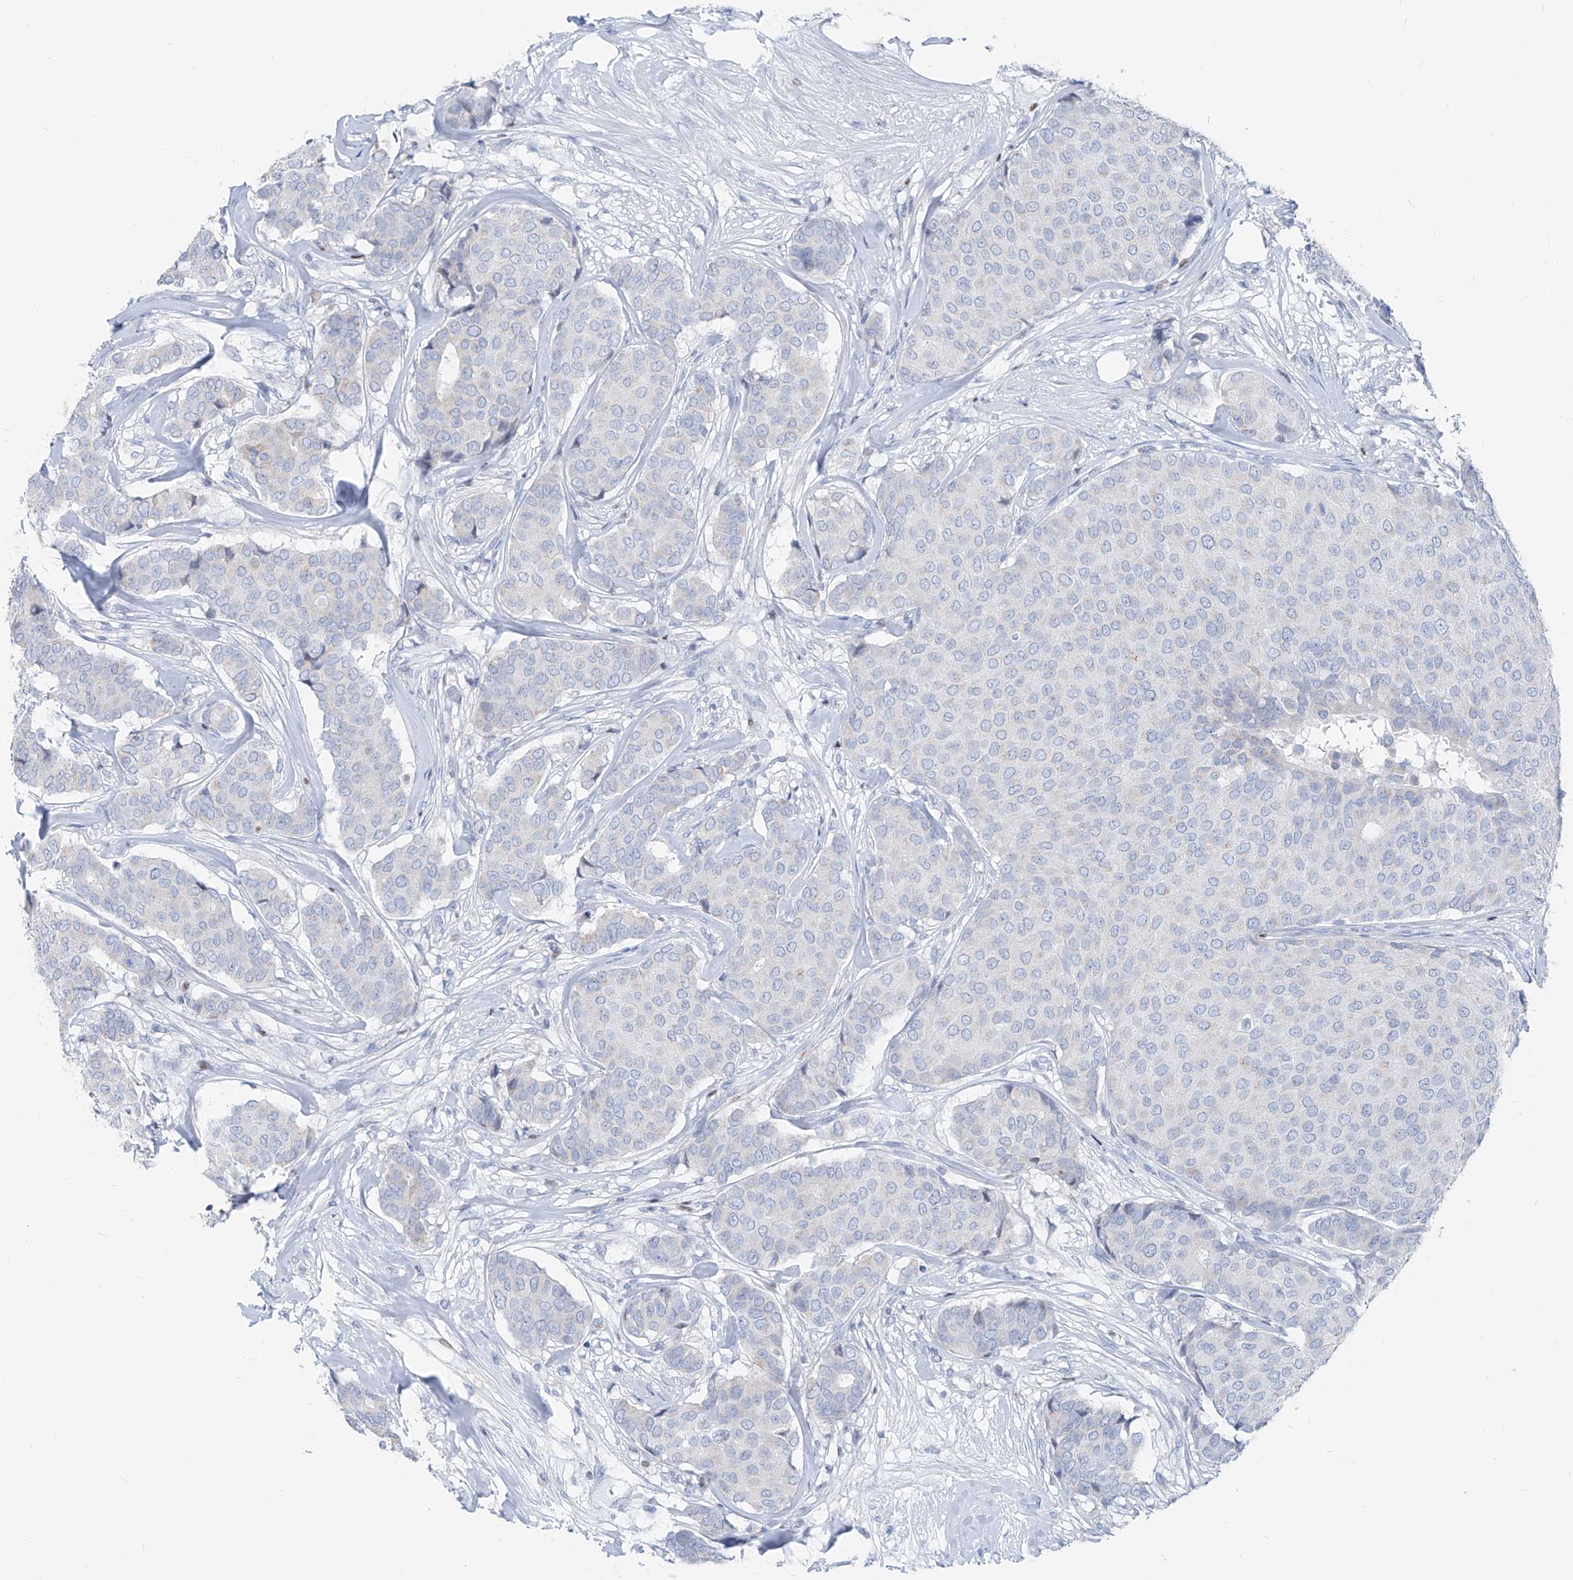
{"staining": {"intensity": "negative", "quantity": "none", "location": "none"}, "tissue": "breast cancer", "cell_type": "Tumor cells", "image_type": "cancer", "snomed": [{"axis": "morphology", "description": "Duct carcinoma"}, {"axis": "topography", "description": "Breast"}], "caption": "IHC image of human breast cancer (infiltrating ductal carcinoma) stained for a protein (brown), which displays no staining in tumor cells.", "gene": "FRS3", "patient": {"sex": "female", "age": 75}}